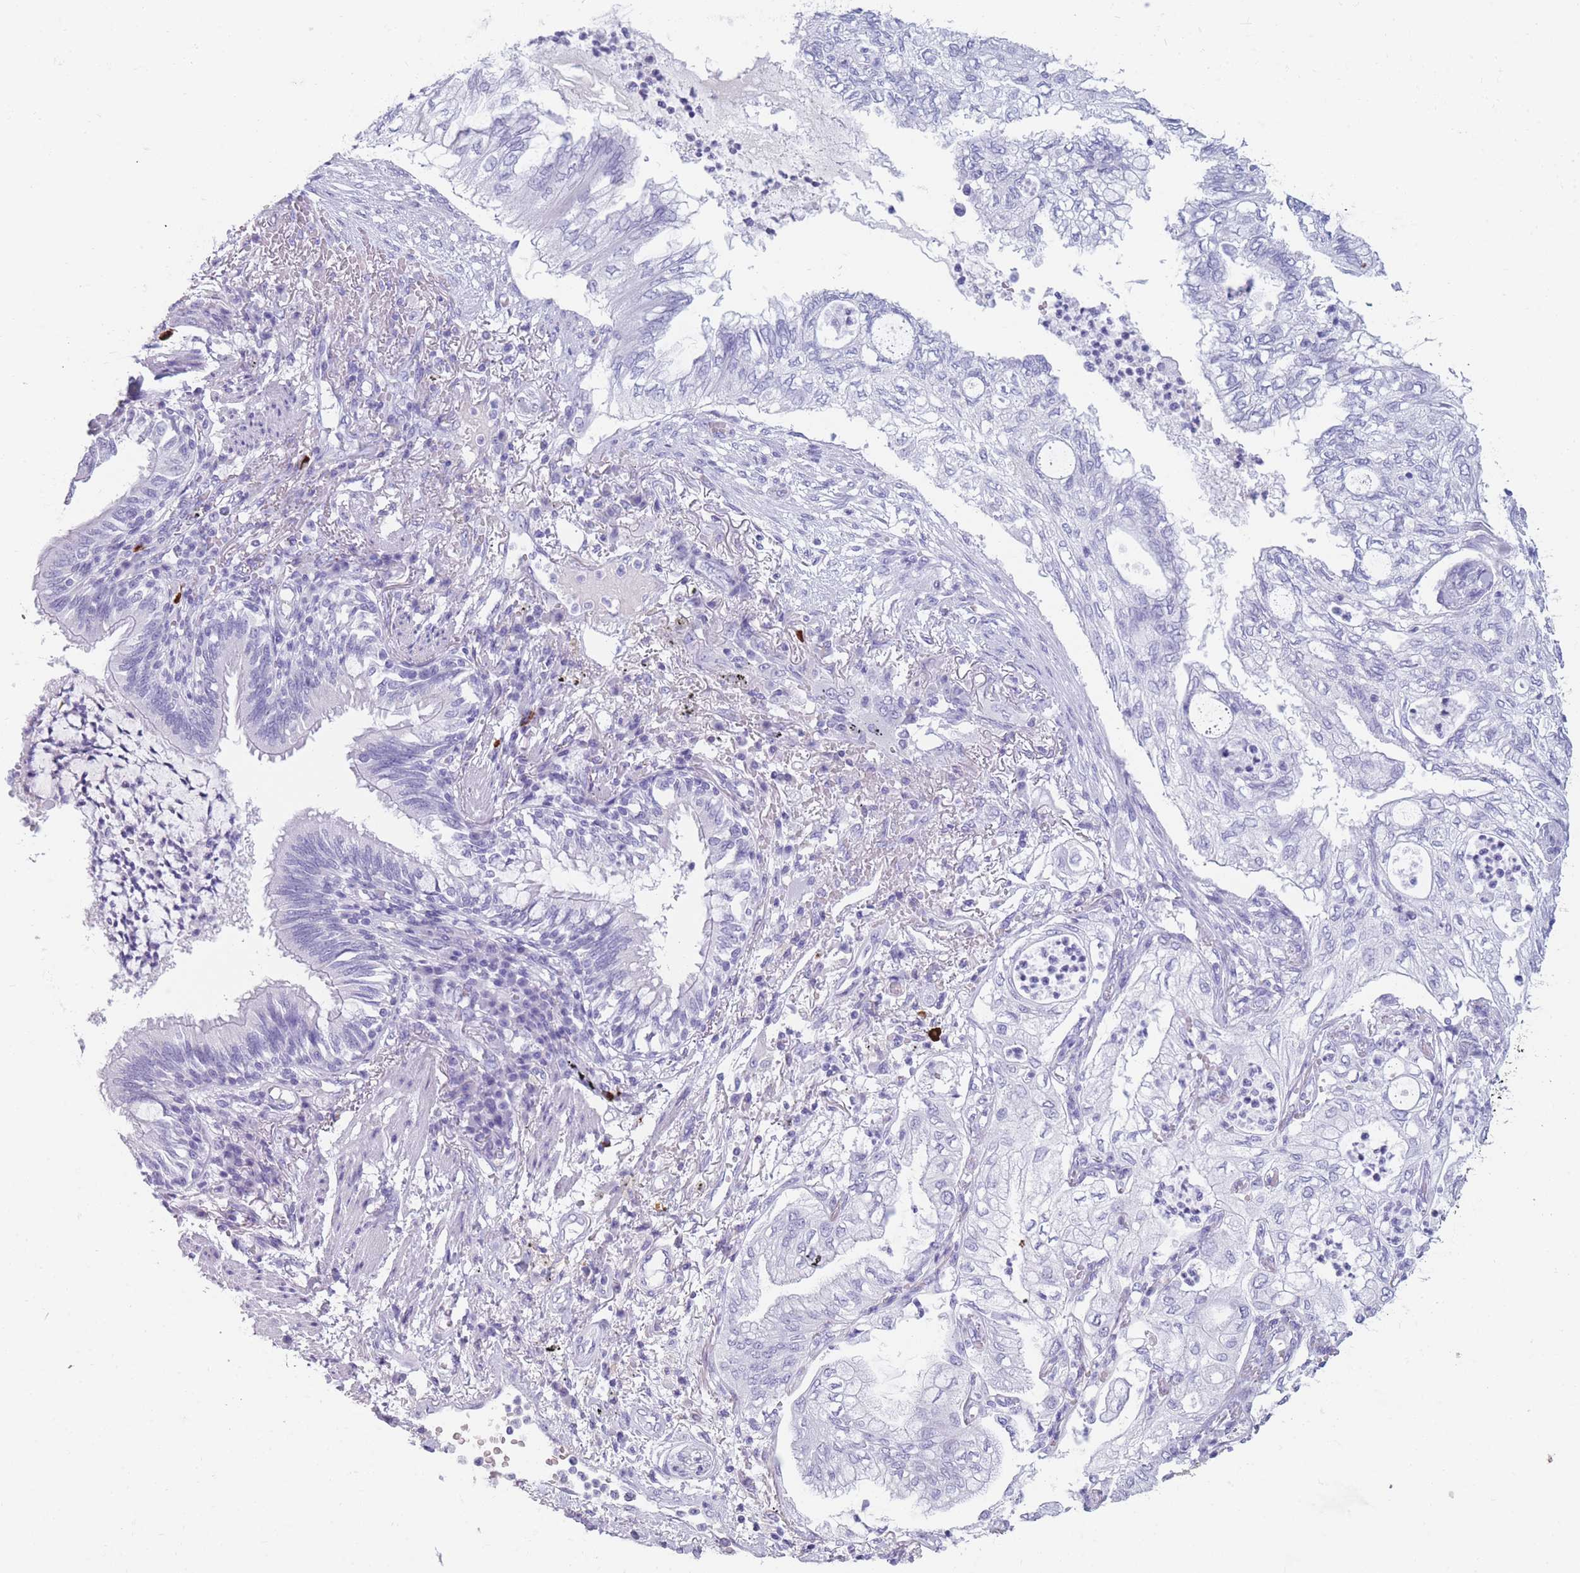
{"staining": {"intensity": "negative", "quantity": "none", "location": "none"}, "tissue": "lung cancer", "cell_type": "Tumor cells", "image_type": "cancer", "snomed": [{"axis": "morphology", "description": "Adenocarcinoma, NOS"}, {"axis": "topography", "description": "Lung"}], "caption": "IHC histopathology image of neoplastic tissue: adenocarcinoma (lung) stained with DAB displays no significant protein expression in tumor cells. (DAB IHC with hematoxylin counter stain).", "gene": "TNFSF11", "patient": {"sex": "female", "age": 70}}